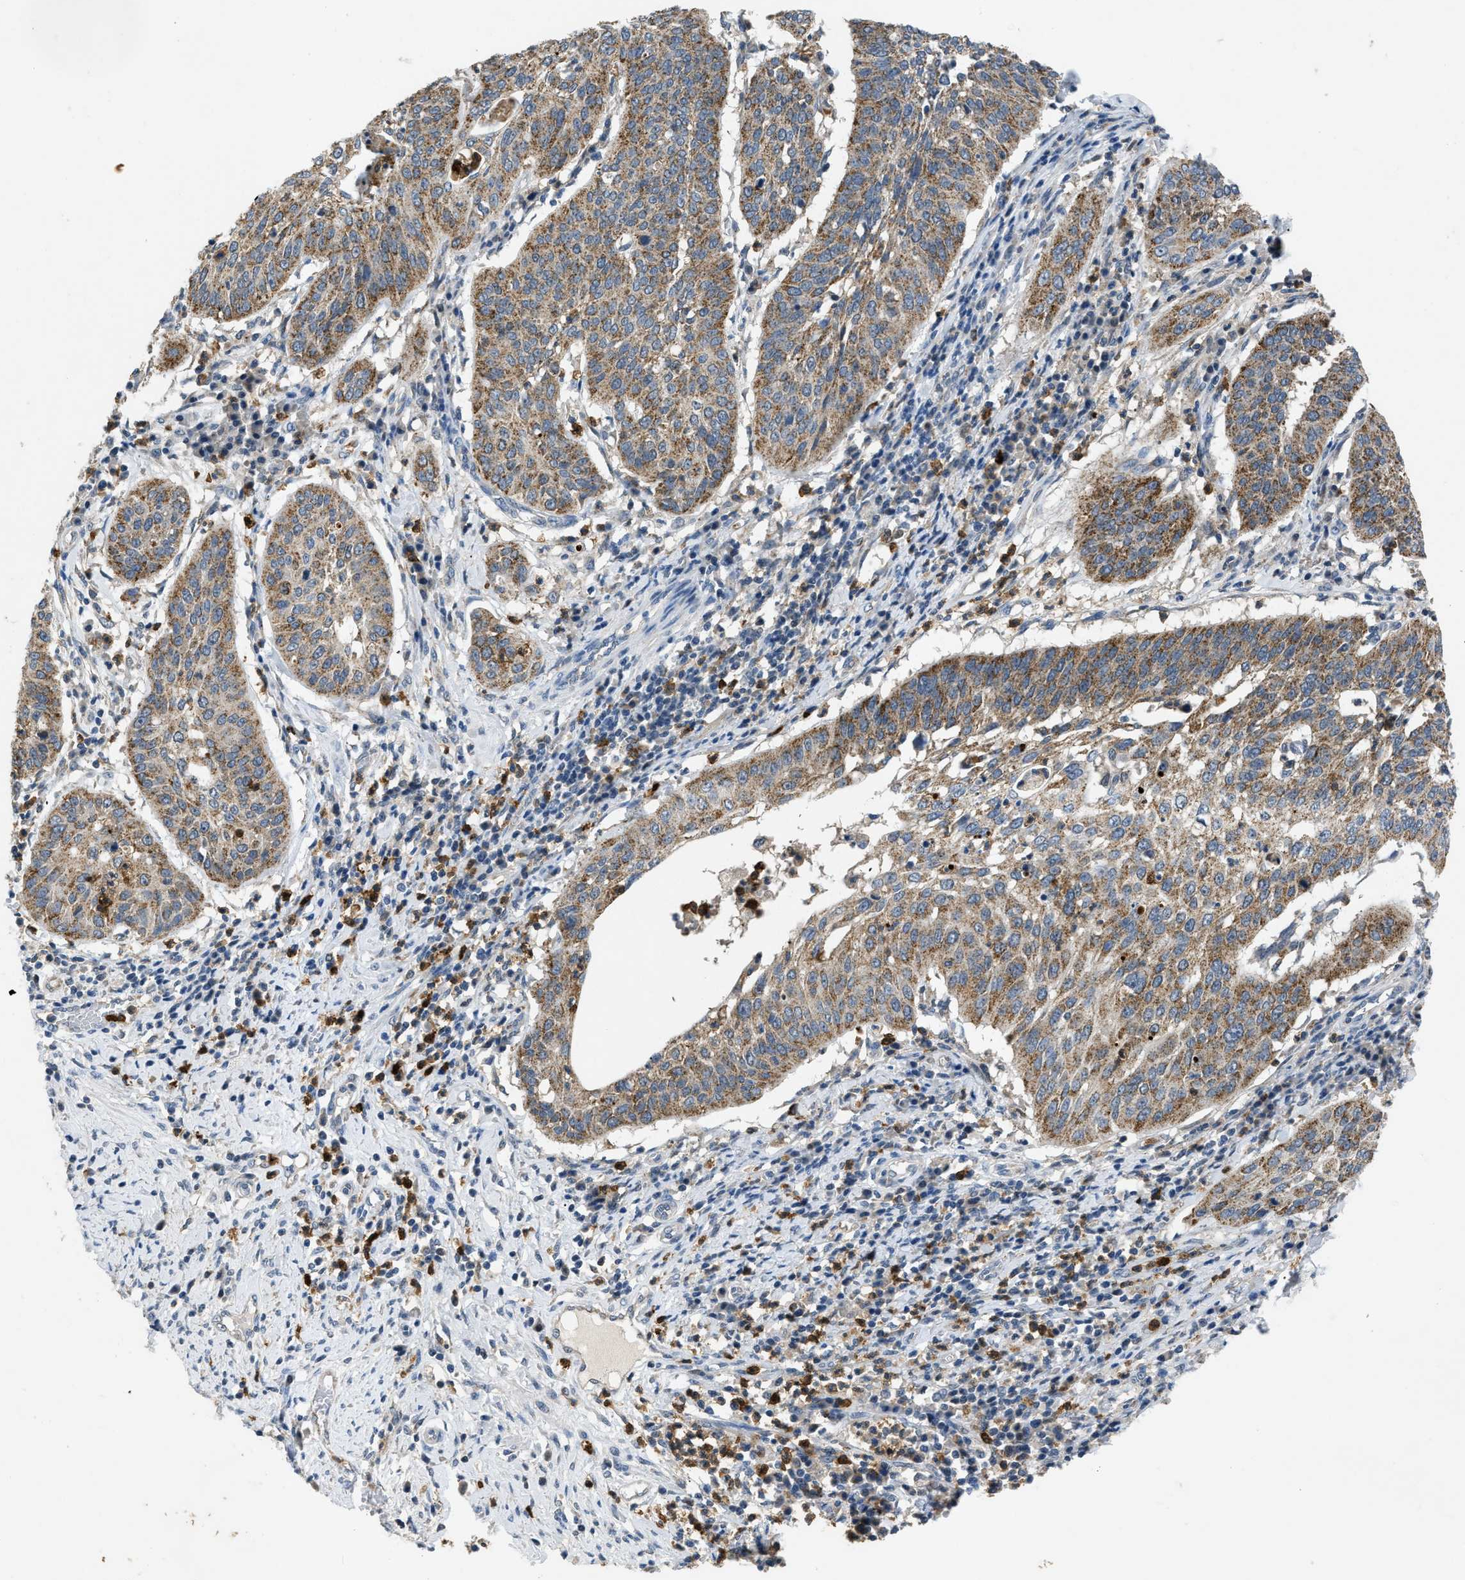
{"staining": {"intensity": "moderate", "quantity": ">75%", "location": "cytoplasmic/membranous"}, "tissue": "cervical cancer", "cell_type": "Tumor cells", "image_type": "cancer", "snomed": [{"axis": "morphology", "description": "Normal tissue, NOS"}, {"axis": "morphology", "description": "Squamous cell carcinoma, NOS"}, {"axis": "topography", "description": "Cervix"}], "caption": "Cervical squamous cell carcinoma tissue demonstrates moderate cytoplasmic/membranous staining in approximately >75% of tumor cells The staining was performed using DAB, with brown indicating positive protein expression. Nuclei are stained blue with hematoxylin.", "gene": "TOMM34", "patient": {"sex": "female", "age": 39}}